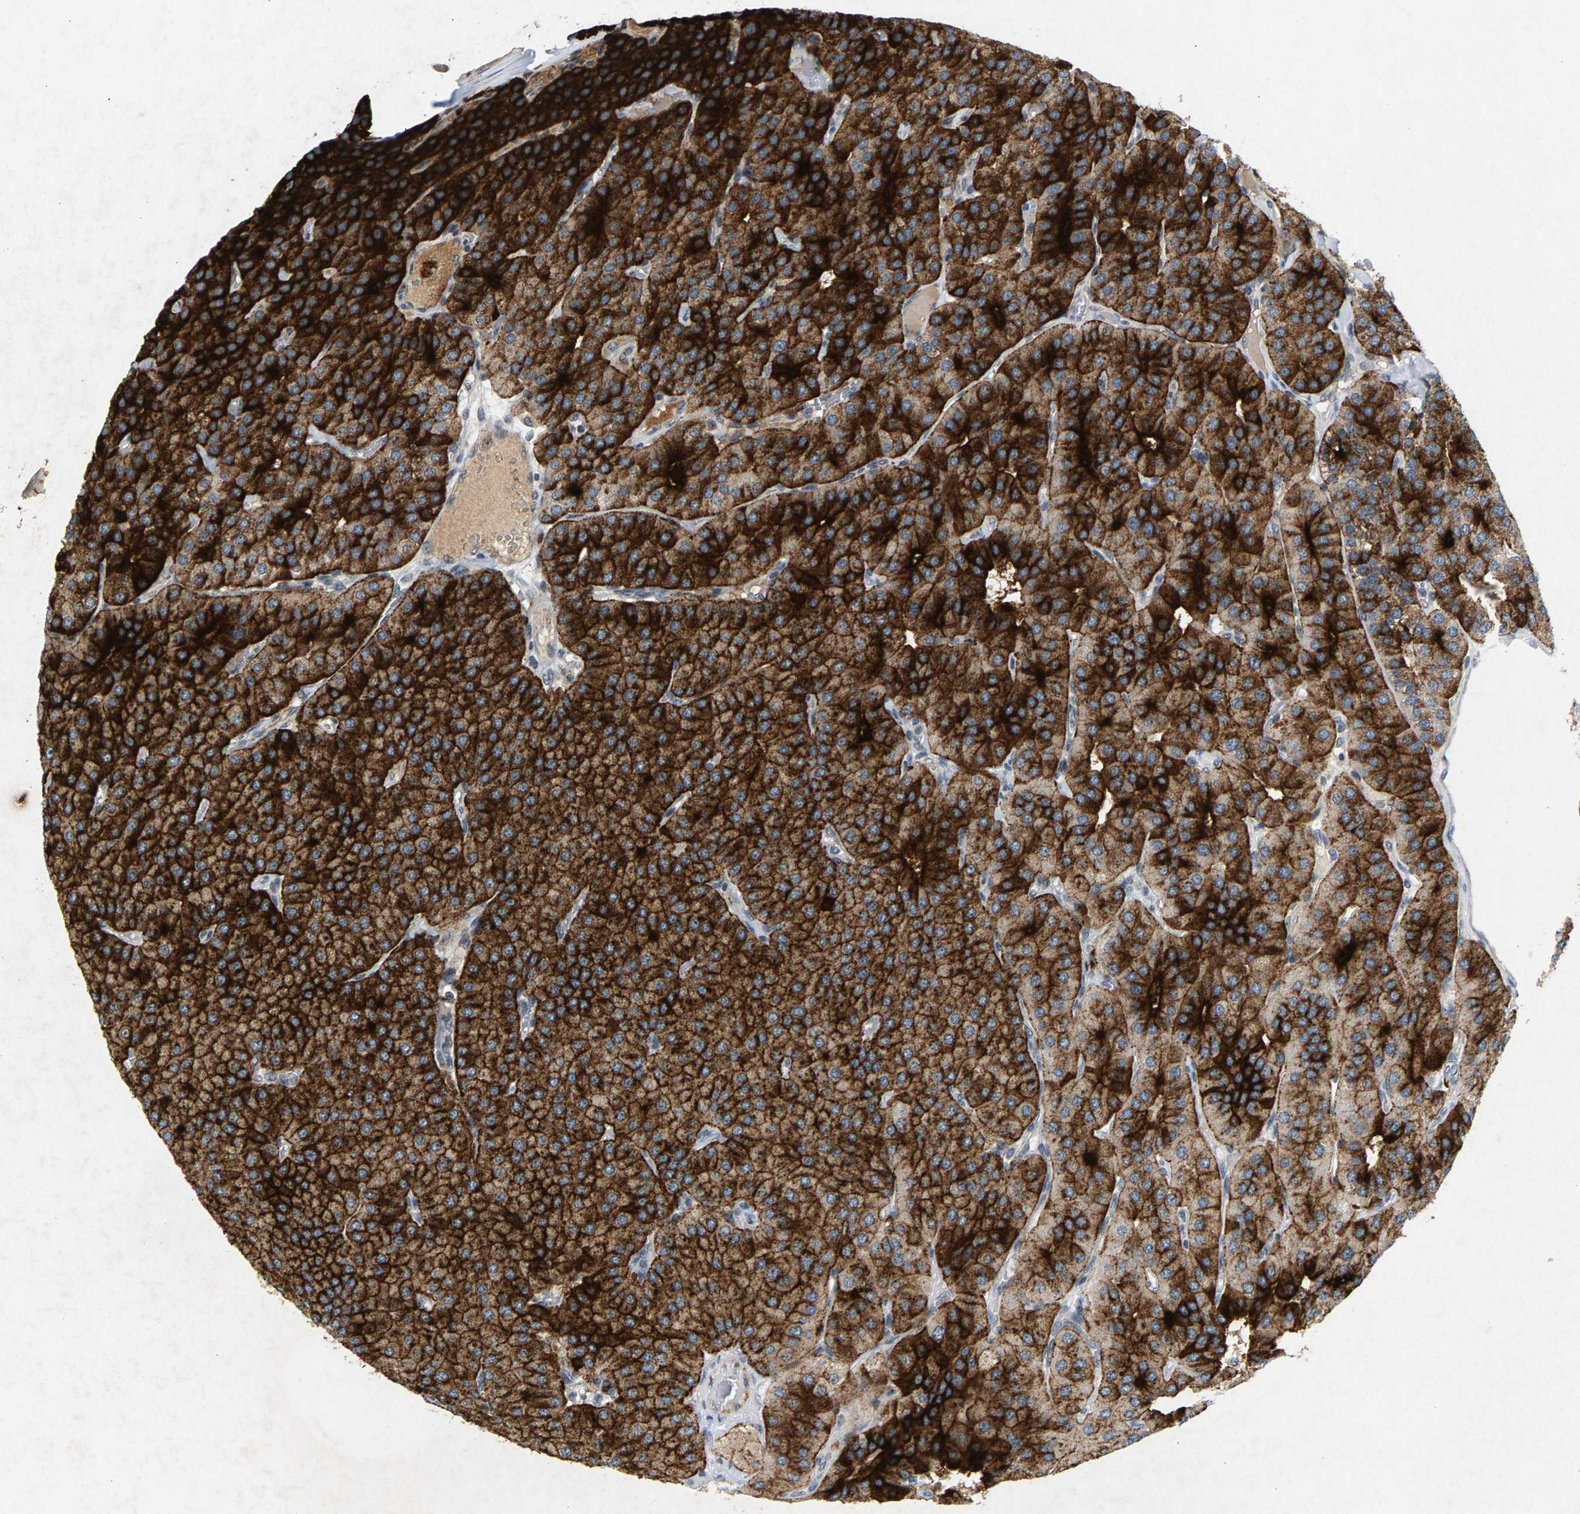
{"staining": {"intensity": "strong", "quantity": ">75%", "location": "cytoplasmic/membranous"}, "tissue": "parathyroid gland", "cell_type": "Glandular cells", "image_type": "normal", "snomed": [{"axis": "morphology", "description": "Normal tissue, NOS"}, {"axis": "morphology", "description": "Adenoma, NOS"}, {"axis": "topography", "description": "Parathyroid gland"}], "caption": "This histopathology image displays unremarkable parathyroid gland stained with immunohistochemistry (IHC) to label a protein in brown. The cytoplasmic/membranous of glandular cells show strong positivity for the protein. Nuclei are counter-stained blue.", "gene": "ZPR1", "patient": {"sex": "female", "age": 86}}